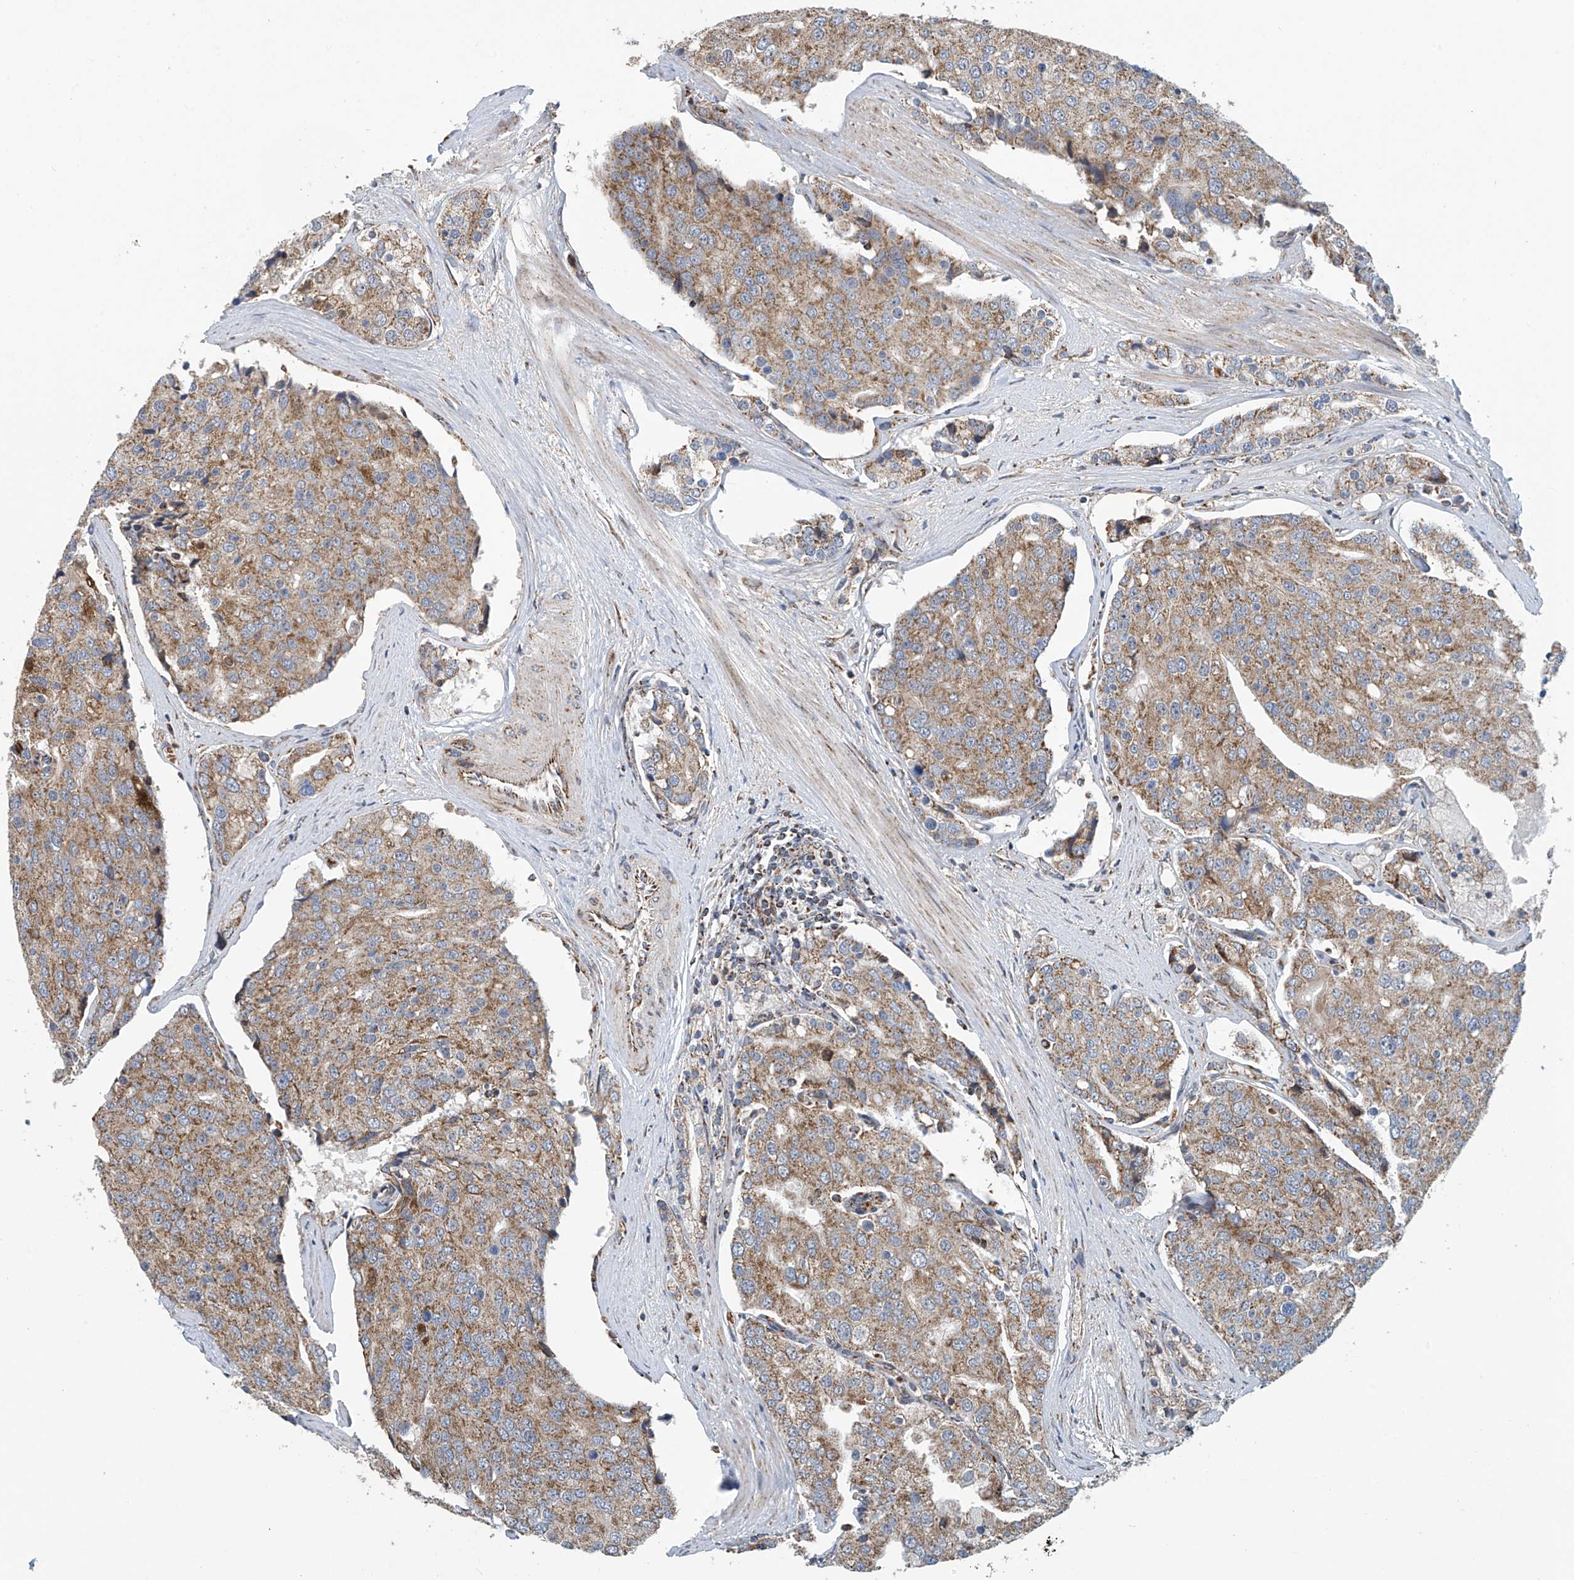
{"staining": {"intensity": "moderate", "quantity": ">75%", "location": "cytoplasmic/membranous"}, "tissue": "prostate cancer", "cell_type": "Tumor cells", "image_type": "cancer", "snomed": [{"axis": "morphology", "description": "Adenocarcinoma, High grade"}, {"axis": "topography", "description": "Prostate"}], "caption": "An immunohistochemistry (IHC) histopathology image of neoplastic tissue is shown. Protein staining in brown highlights moderate cytoplasmic/membranous positivity in prostate high-grade adenocarcinoma within tumor cells. The protein of interest is stained brown, and the nuclei are stained in blue (DAB IHC with brightfield microscopy, high magnification).", "gene": "COMMD1", "patient": {"sex": "male", "age": 50}}